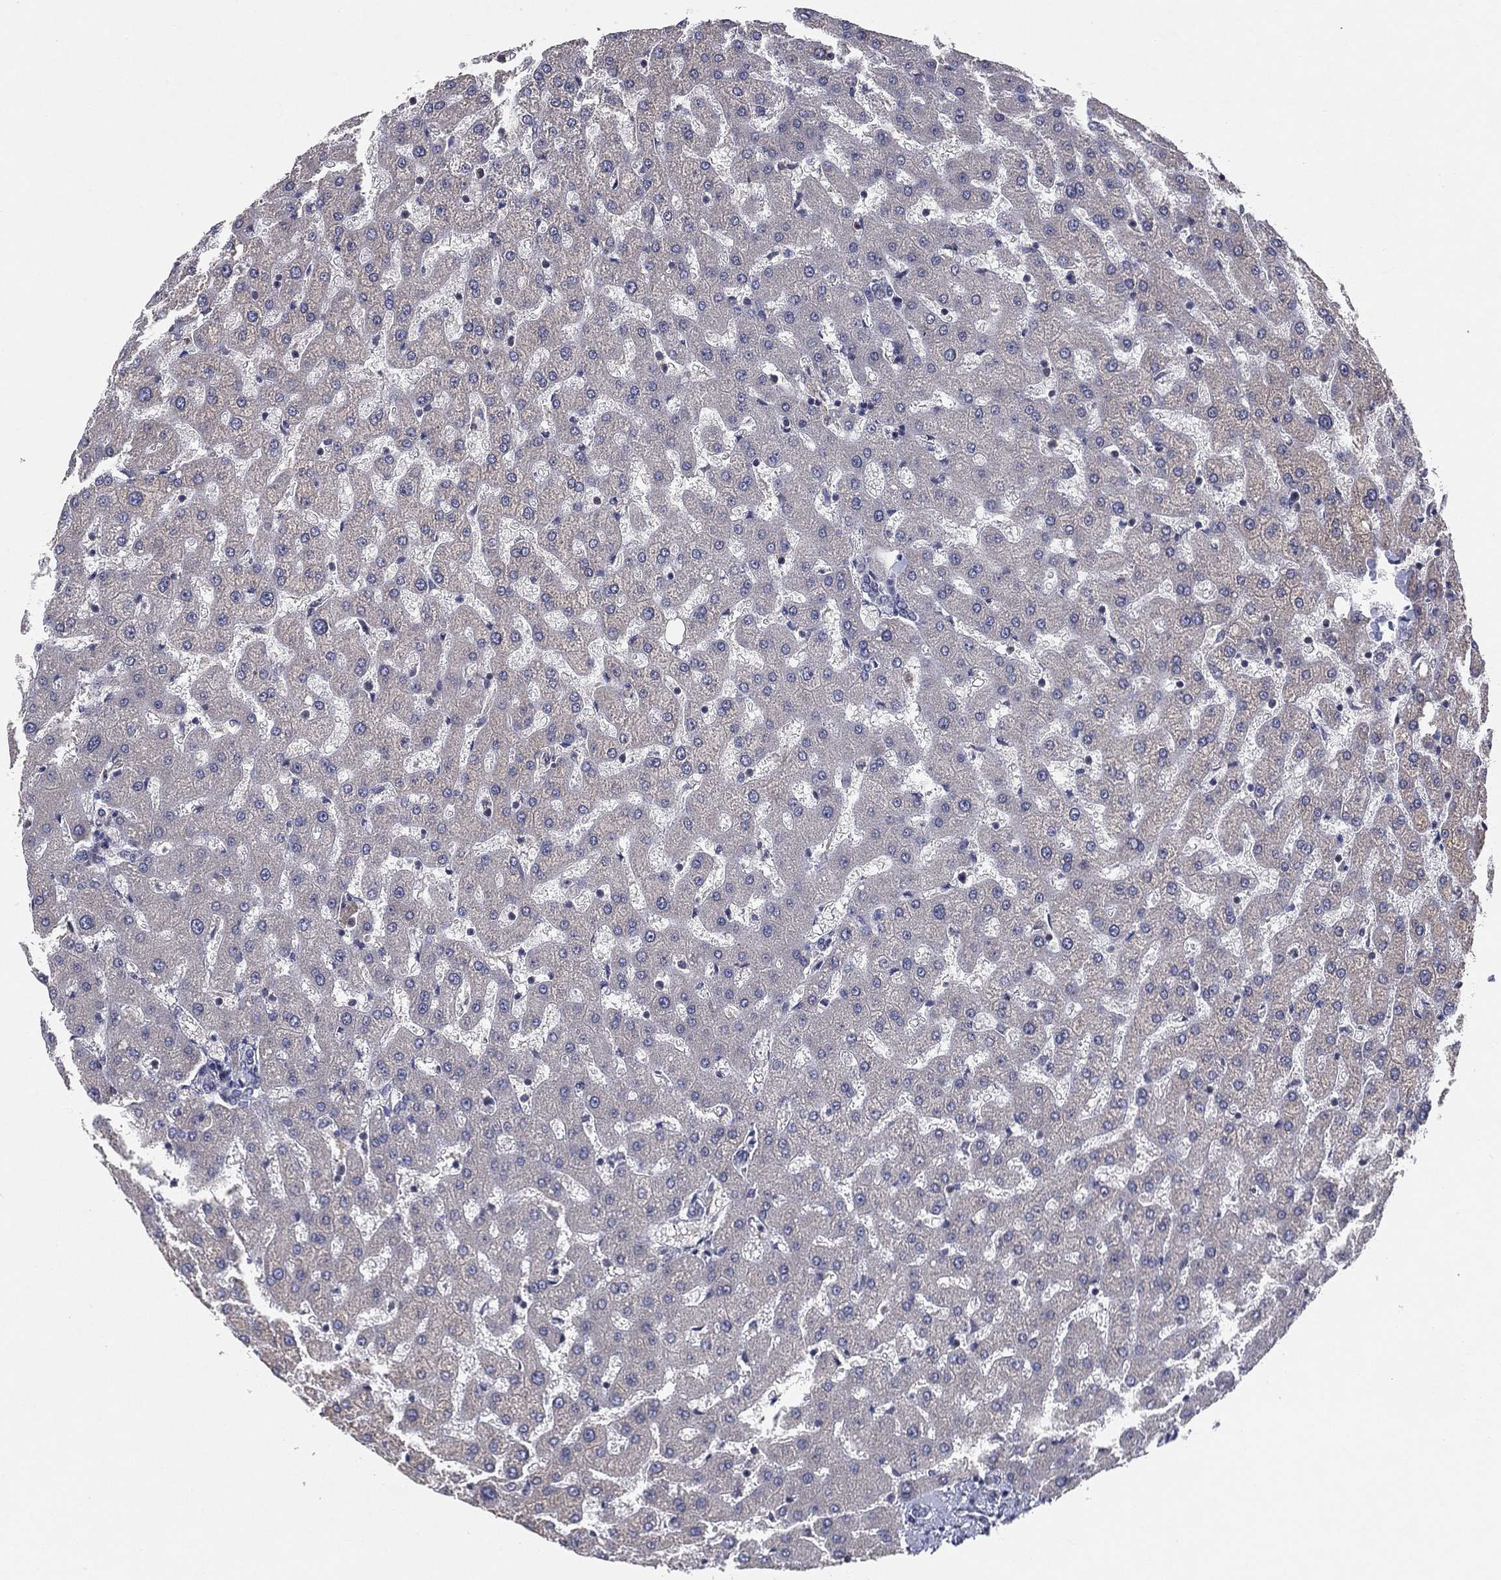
{"staining": {"intensity": "negative", "quantity": "none", "location": "none"}, "tissue": "liver", "cell_type": "Cholangiocytes", "image_type": "normal", "snomed": [{"axis": "morphology", "description": "Normal tissue, NOS"}, {"axis": "topography", "description": "Liver"}], "caption": "Photomicrograph shows no significant protein expression in cholangiocytes of benign liver.", "gene": "DGCR8", "patient": {"sex": "female", "age": 50}}